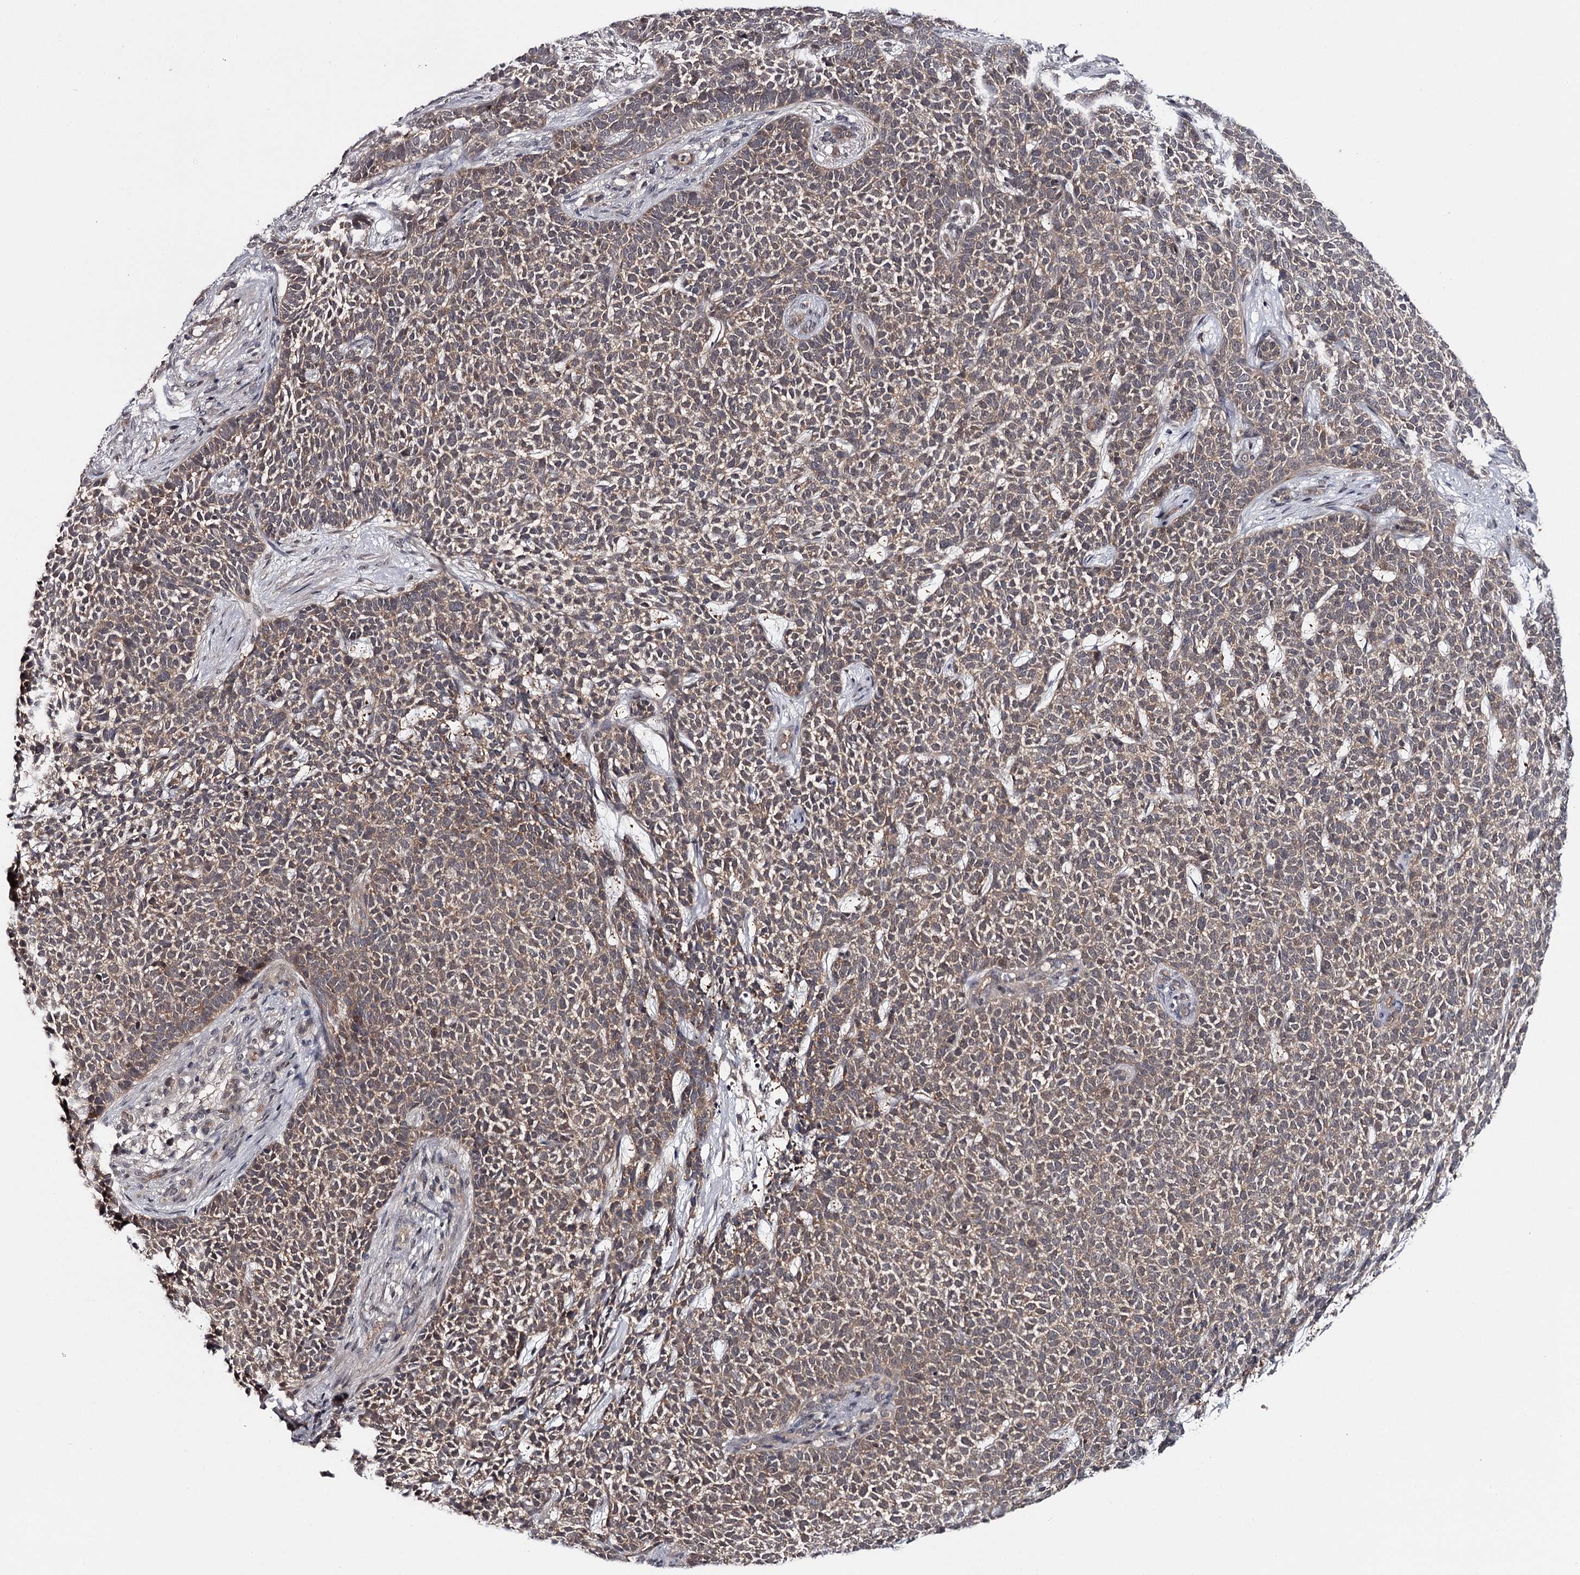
{"staining": {"intensity": "weak", "quantity": "<25%", "location": "cytoplasmic/membranous"}, "tissue": "skin cancer", "cell_type": "Tumor cells", "image_type": "cancer", "snomed": [{"axis": "morphology", "description": "Basal cell carcinoma"}, {"axis": "topography", "description": "Skin"}], "caption": "Immunohistochemical staining of skin cancer shows no significant staining in tumor cells.", "gene": "GTSF1", "patient": {"sex": "female", "age": 84}}